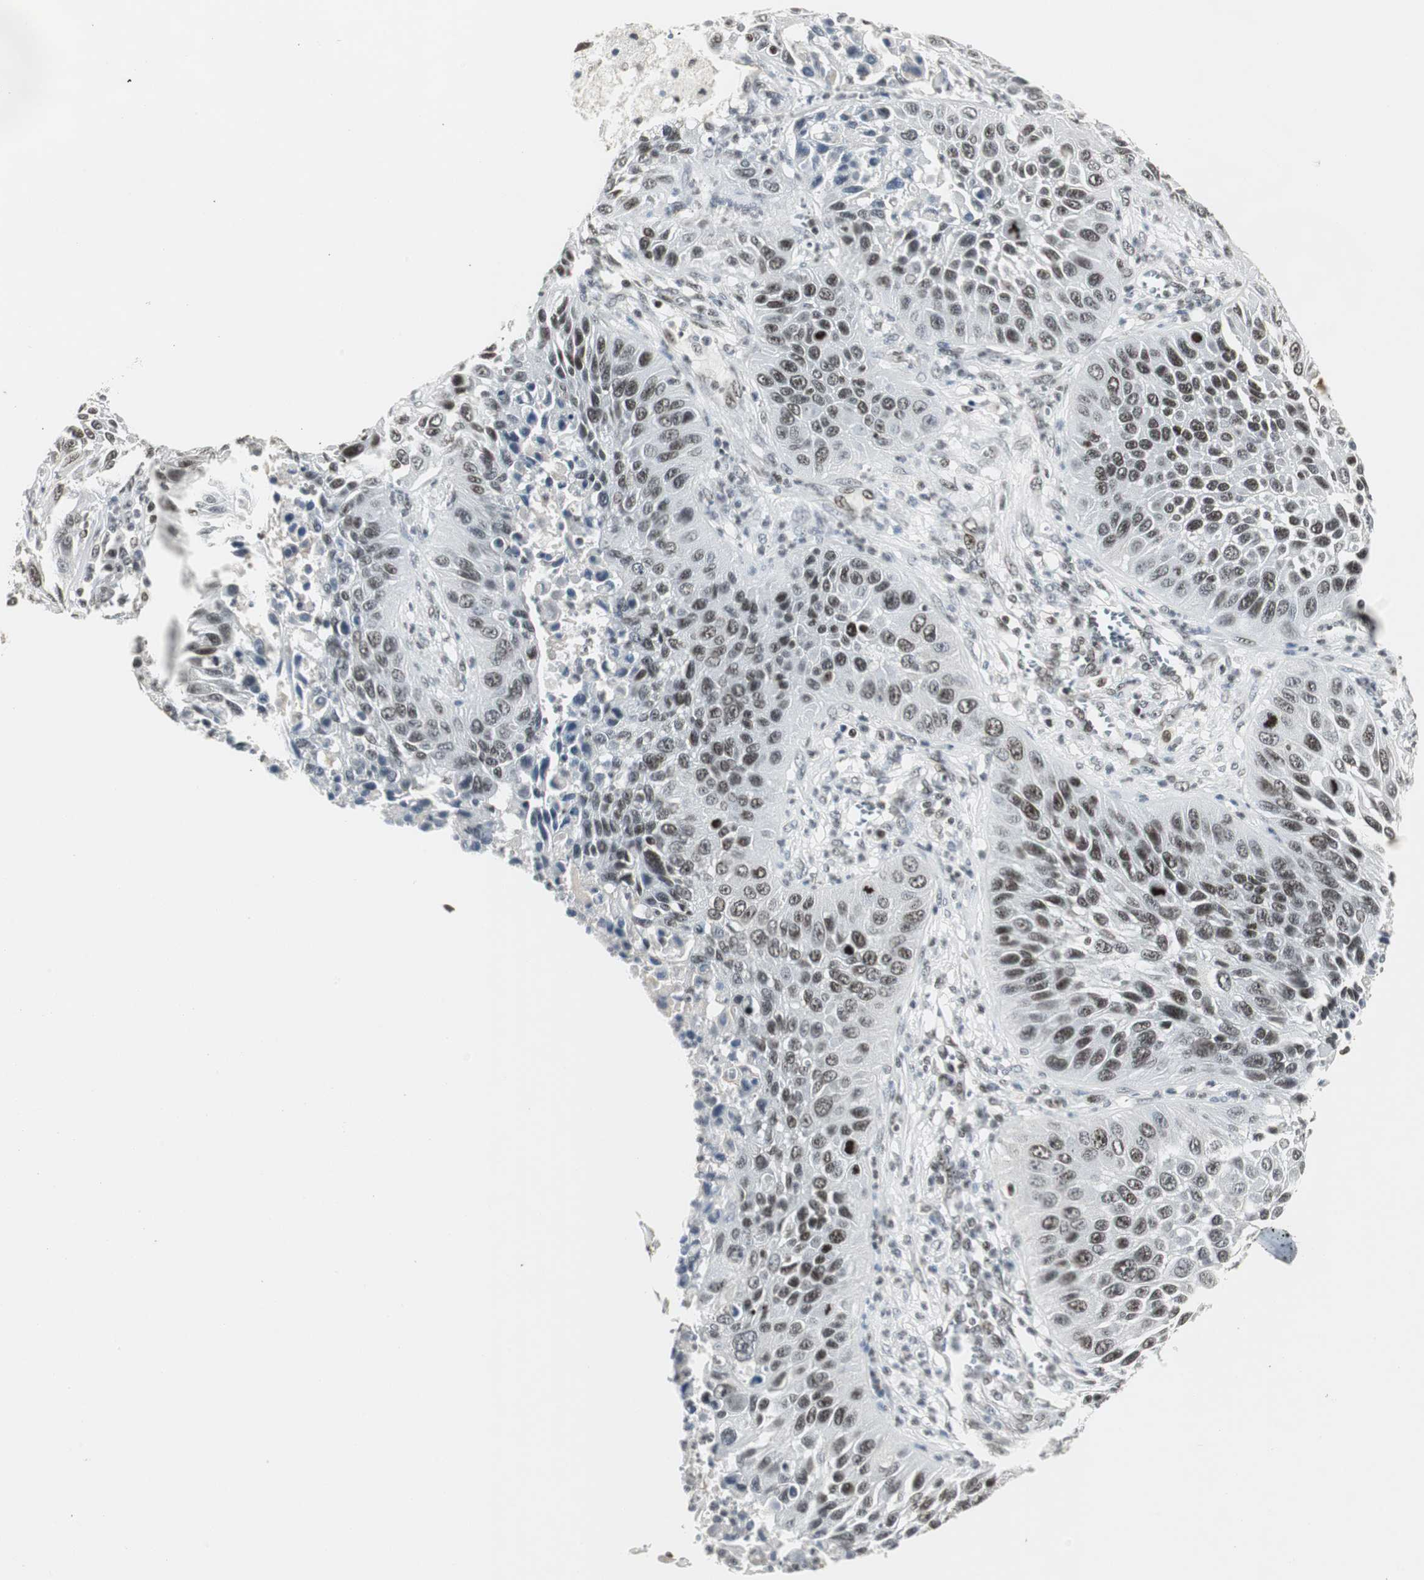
{"staining": {"intensity": "weak", "quantity": ">75%", "location": "nuclear"}, "tissue": "lung cancer", "cell_type": "Tumor cells", "image_type": "cancer", "snomed": [{"axis": "morphology", "description": "Squamous cell carcinoma, NOS"}, {"axis": "topography", "description": "Lung"}], "caption": "A micrograph of human lung squamous cell carcinoma stained for a protein demonstrates weak nuclear brown staining in tumor cells.", "gene": "MPG", "patient": {"sex": "female", "age": 76}}